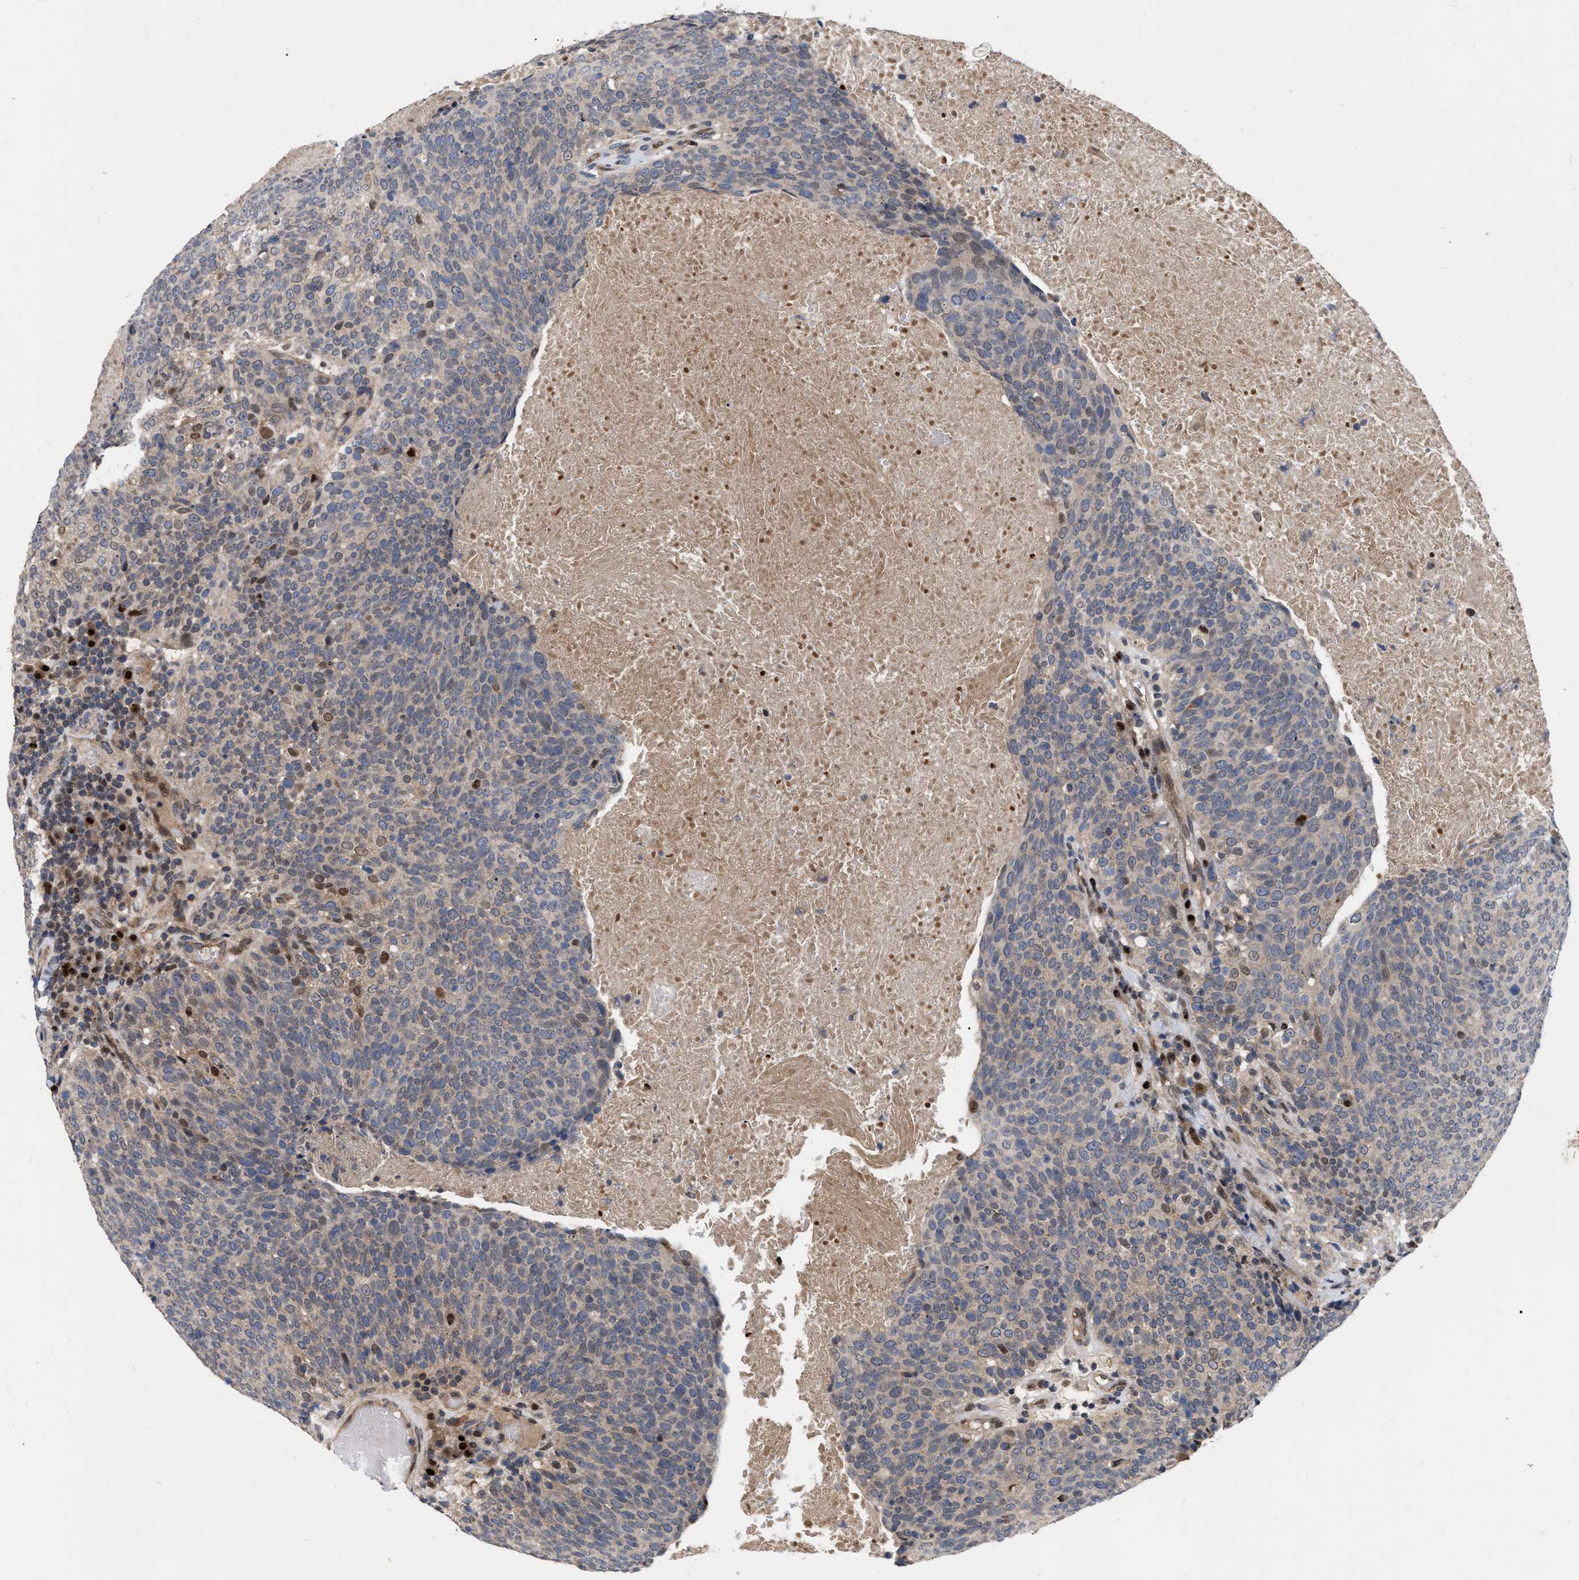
{"staining": {"intensity": "moderate", "quantity": "<25%", "location": "nuclear"}, "tissue": "head and neck cancer", "cell_type": "Tumor cells", "image_type": "cancer", "snomed": [{"axis": "morphology", "description": "Squamous cell carcinoma, NOS"}, {"axis": "morphology", "description": "Squamous cell carcinoma, metastatic, NOS"}, {"axis": "topography", "description": "Lymph node"}, {"axis": "topography", "description": "Head-Neck"}], "caption": "The image shows a brown stain indicating the presence of a protein in the nuclear of tumor cells in head and neck squamous cell carcinoma.", "gene": "MDM4", "patient": {"sex": "male", "age": 62}}